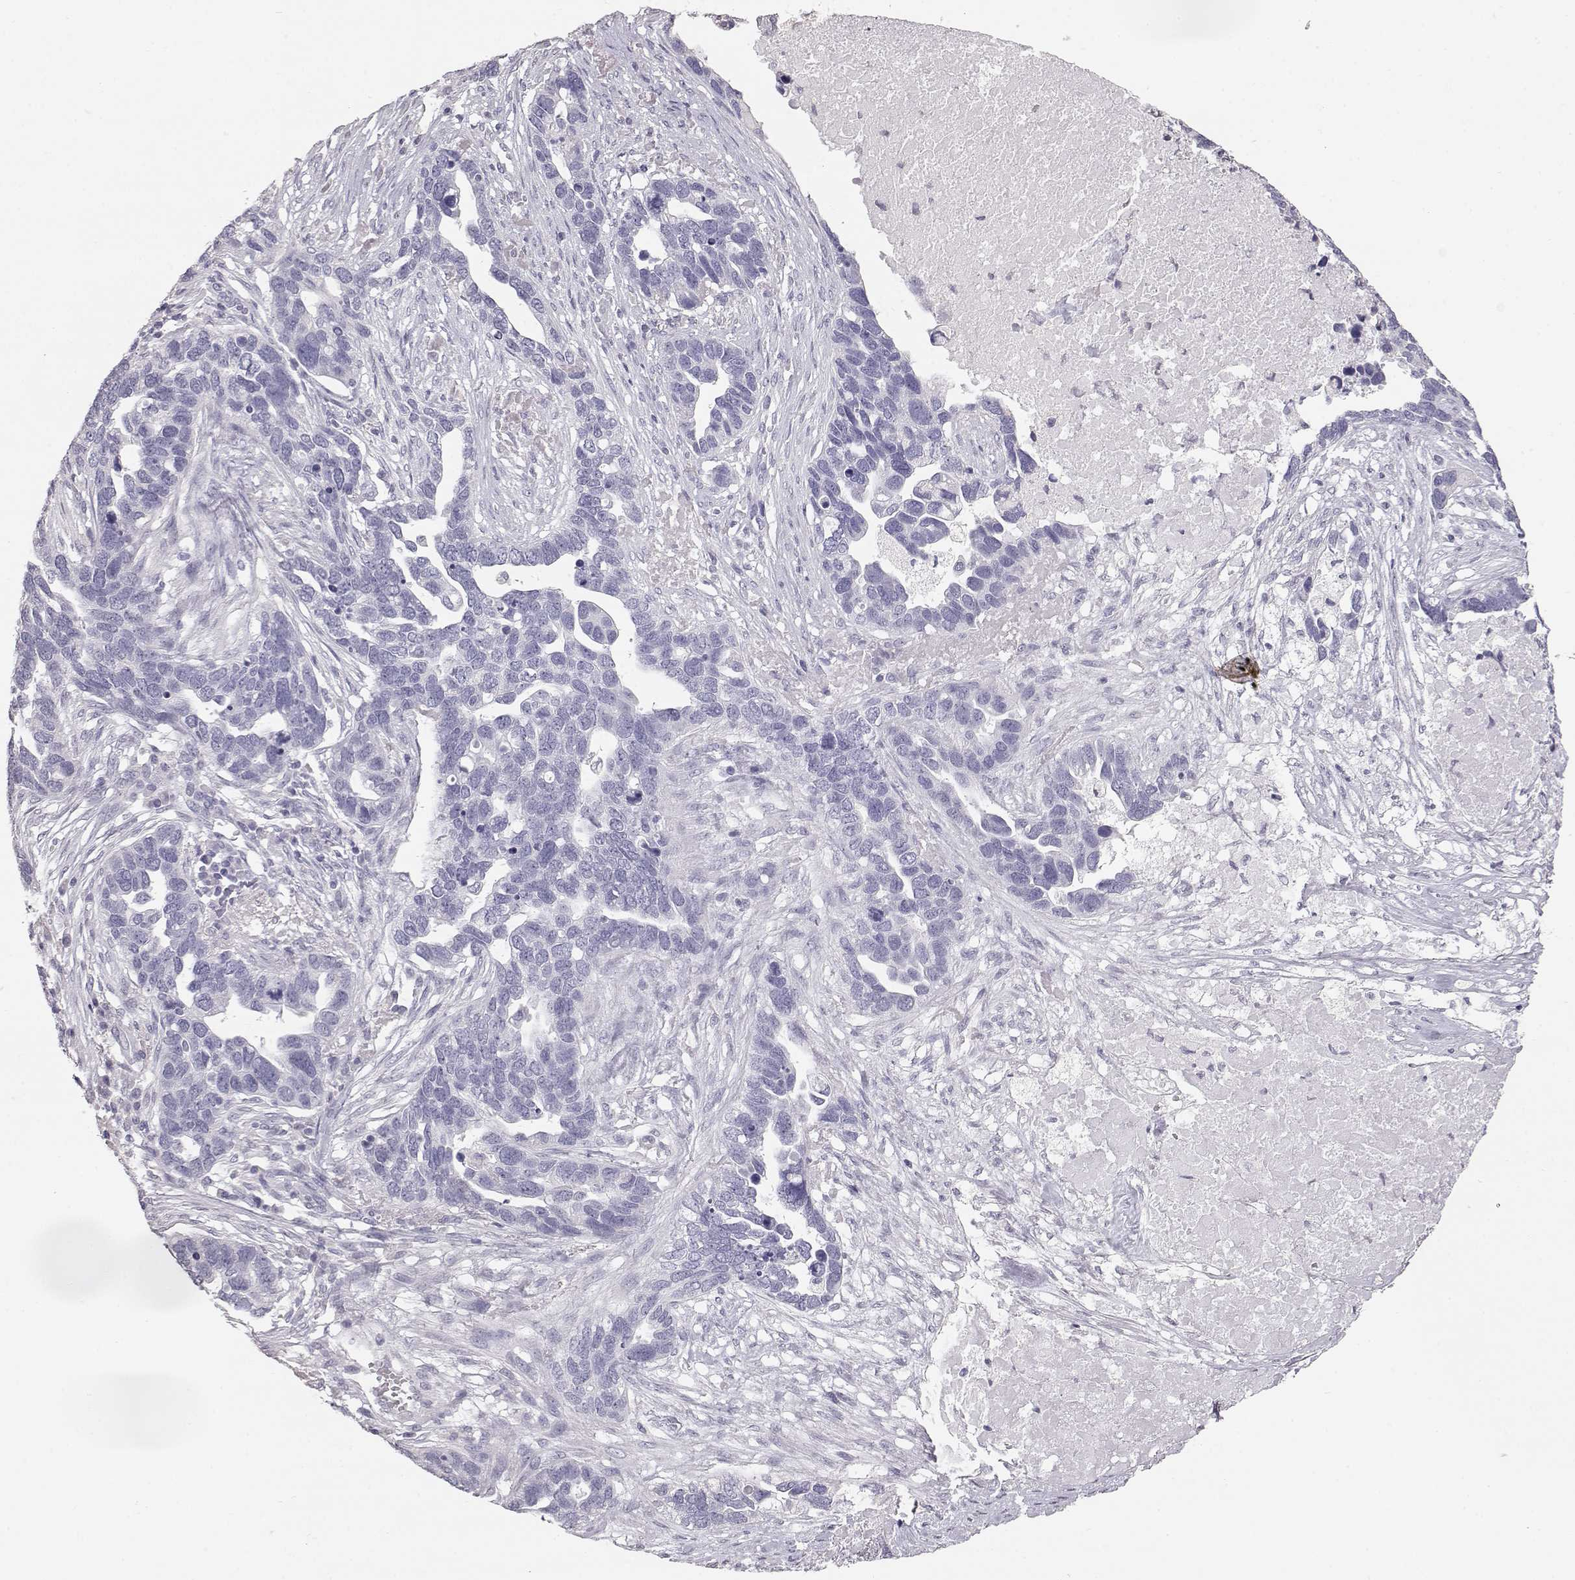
{"staining": {"intensity": "negative", "quantity": "none", "location": "none"}, "tissue": "ovarian cancer", "cell_type": "Tumor cells", "image_type": "cancer", "snomed": [{"axis": "morphology", "description": "Cystadenocarcinoma, serous, NOS"}, {"axis": "topography", "description": "Ovary"}], "caption": "Tumor cells show no significant positivity in ovarian cancer.", "gene": "KRT33A", "patient": {"sex": "female", "age": 54}}